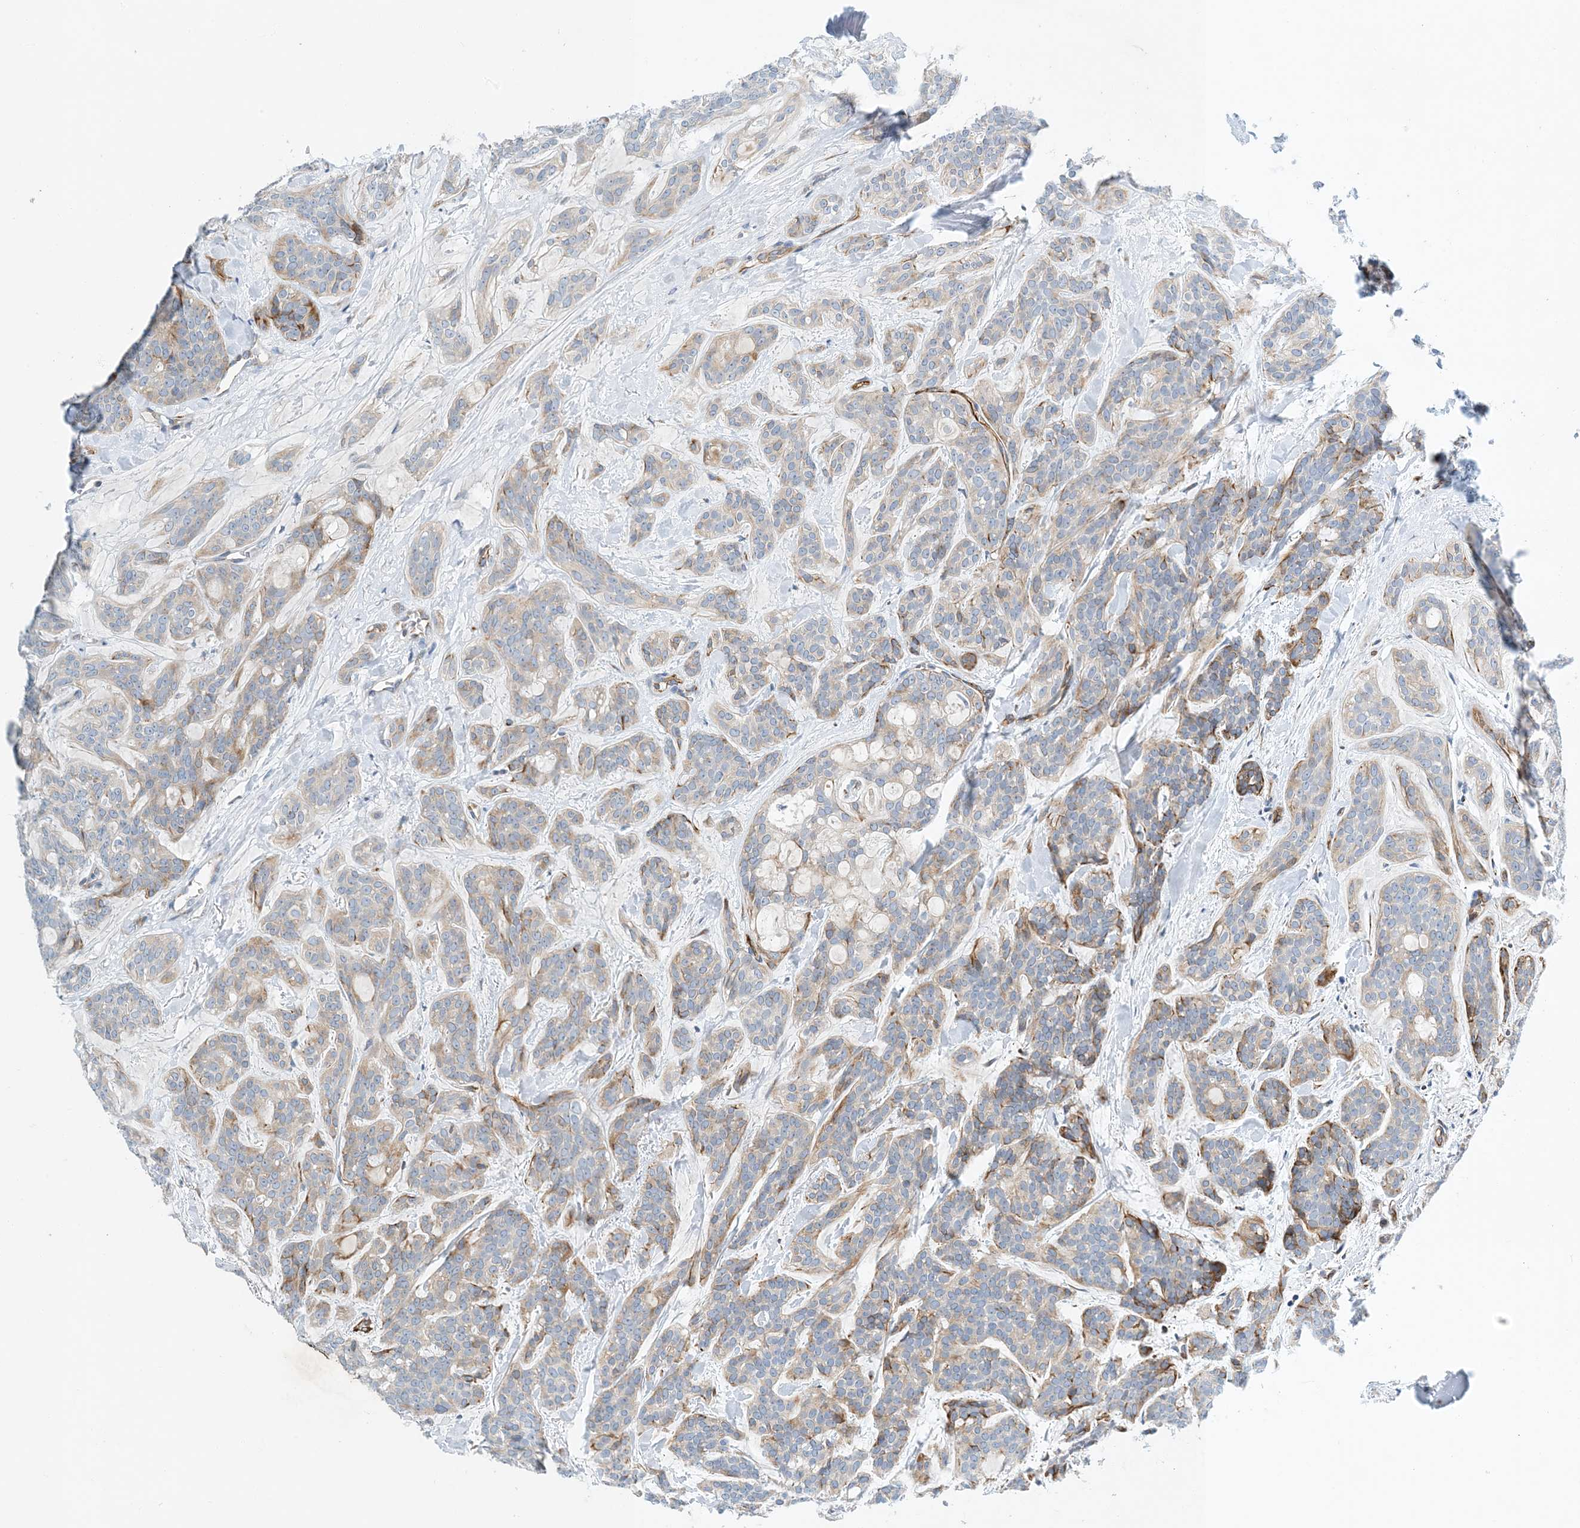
{"staining": {"intensity": "negative", "quantity": "none", "location": "none"}, "tissue": "head and neck cancer", "cell_type": "Tumor cells", "image_type": "cancer", "snomed": [{"axis": "morphology", "description": "Adenocarcinoma, NOS"}, {"axis": "topography", "description": "Head-Neck"}], "caption": "High power microscopy photomicrograph of an immunohistochemistry (IHC) histopathology image of head and neck adenocarcinoma, revealing no significant staining in tumor cells.", "gene": "PCDHA2", "patient": {"sex": "male", "age": 66}}